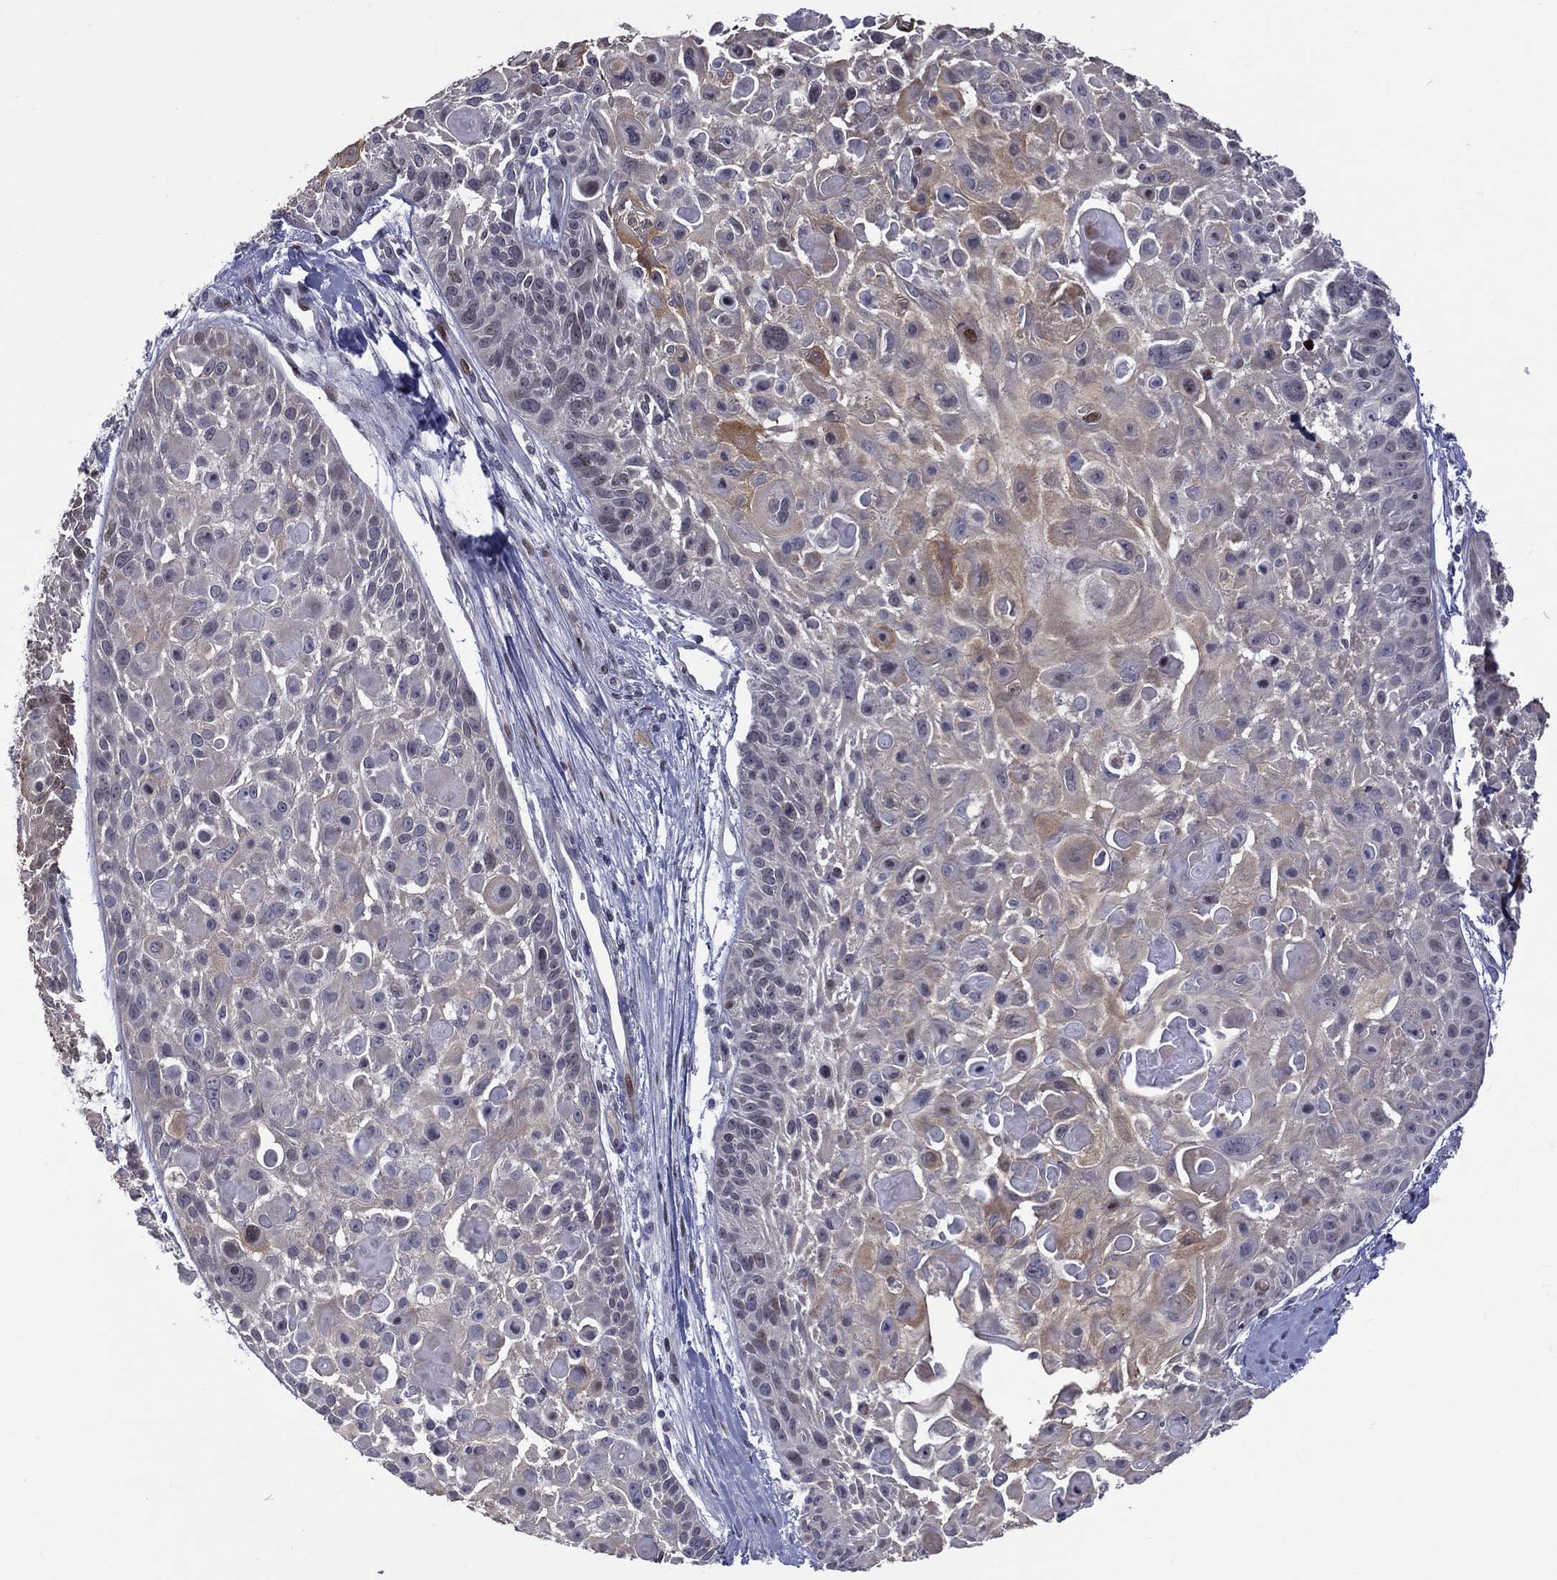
{"staining": {"intensity": "moderate", "quantity": "<25%", "location": "cytoplasmic/membranous"}, "tissue": "skin cancer", "cell_type": "Tumor cells", "image_type": "cancer", "snomed": [{"axis": "morphology", "description": "Squamous cell carcinoma, NOS"}, {"axis": "topography", "description": "Skin"}, {"axis": "topography", "description": "Anal"}], "caption": "IHC micrograph of skin cancer (squamous cell carcinoma) stained for a protein (brown), which exhibits low levels of moderate cytoplasmic/membranous expression in about <25% of tumor cells.", "gene": "DBF4B", "patient": {"sex": "female", "age": 75}}